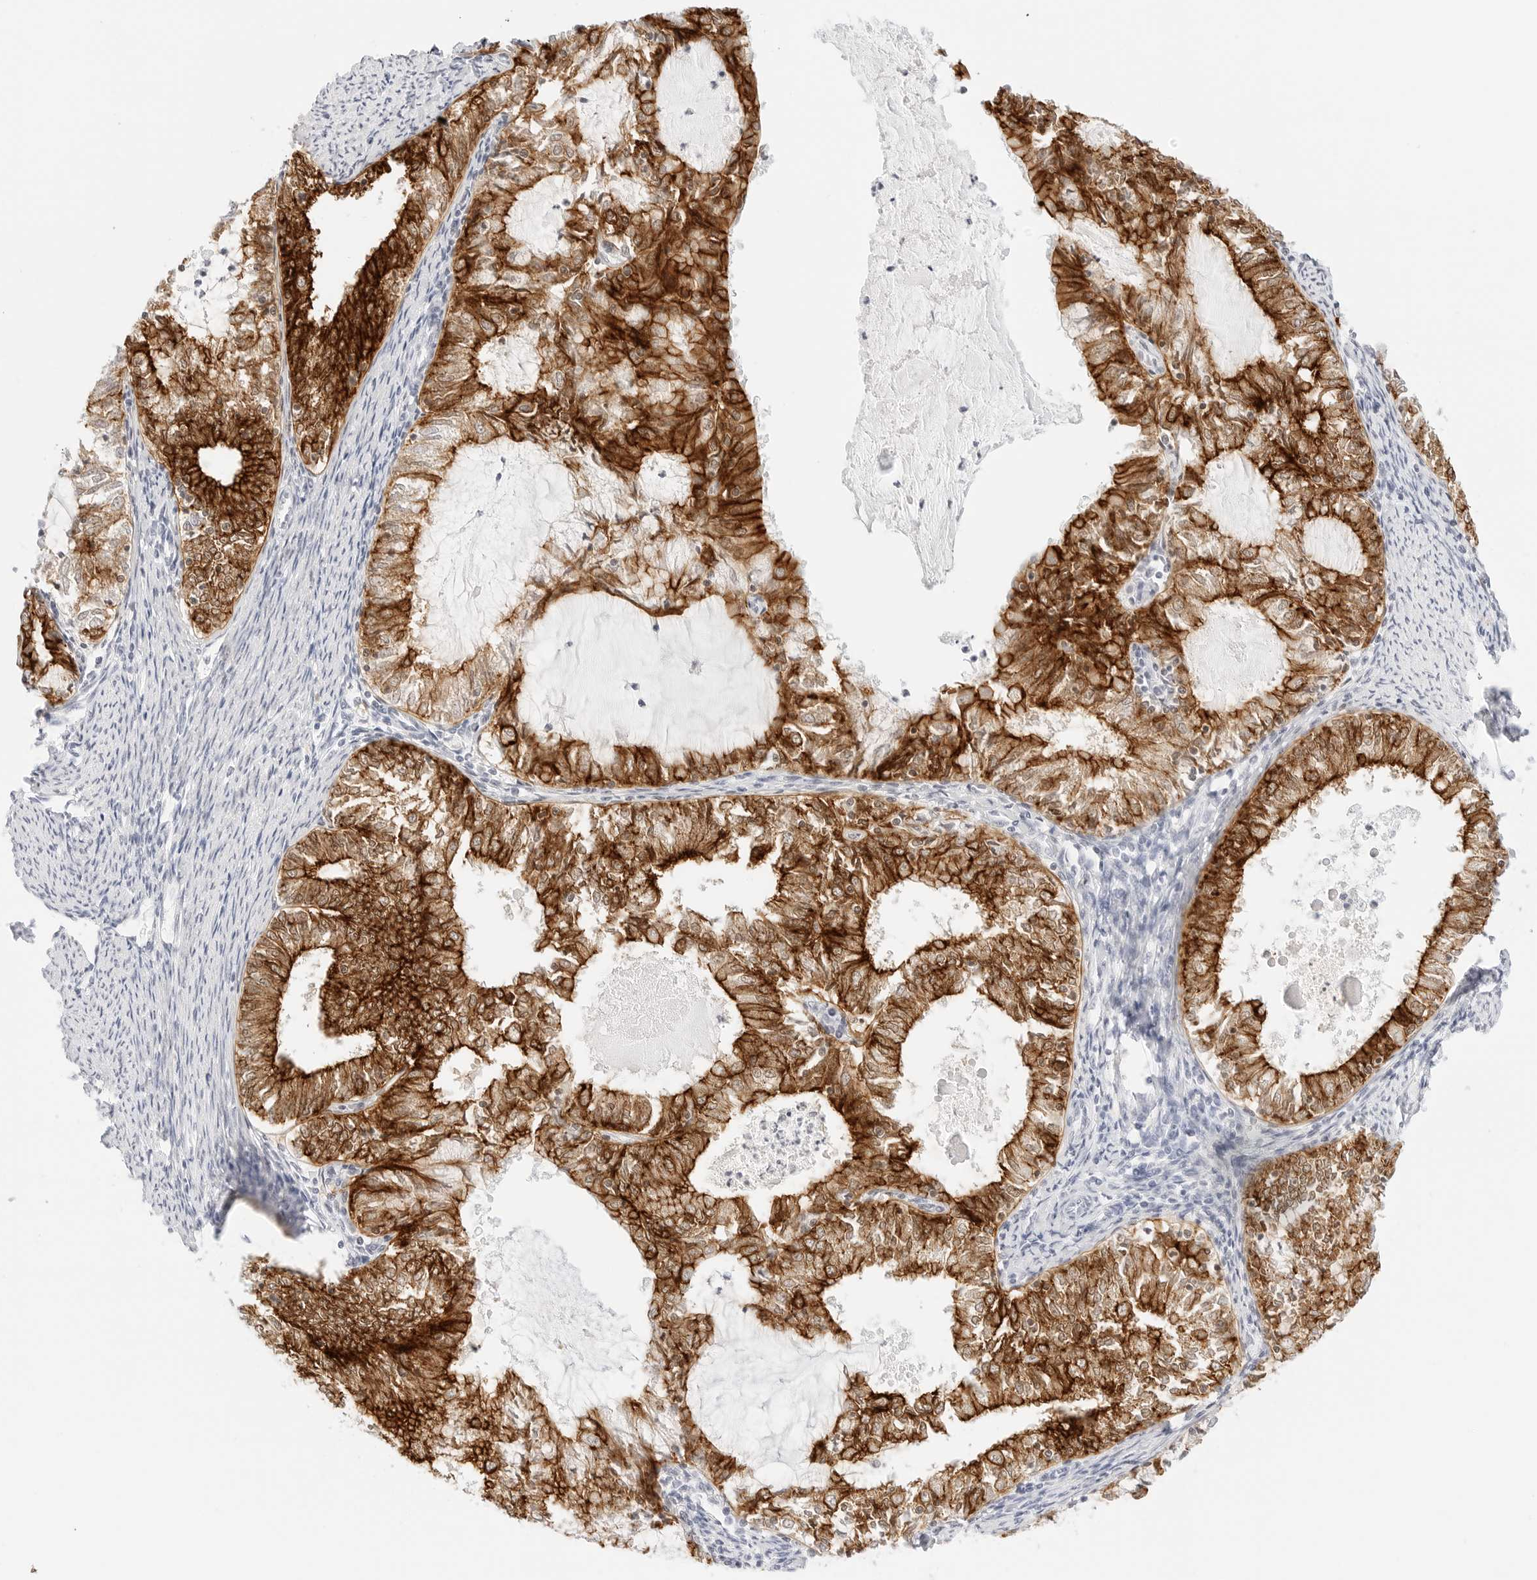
{"staining": {"intensity": "strong", "quantity": ">75%", "location": "cytoplasmic/membranous"}, "tissue": "endometrial cancer", "cell_type": "Tumor cells", "image_type": "cancer", "snomed": [{"axis": "morphology", "description": "Adenocarcinoma, NOS"}, {"axis": "topography", "description": "Endometrium"}], "caption": "Human endometrial cancer stained with a protein marker reveals strong staining in tumor cells.", "gene": "CDH1", "patient": {"sex": "female", "age": 57}}